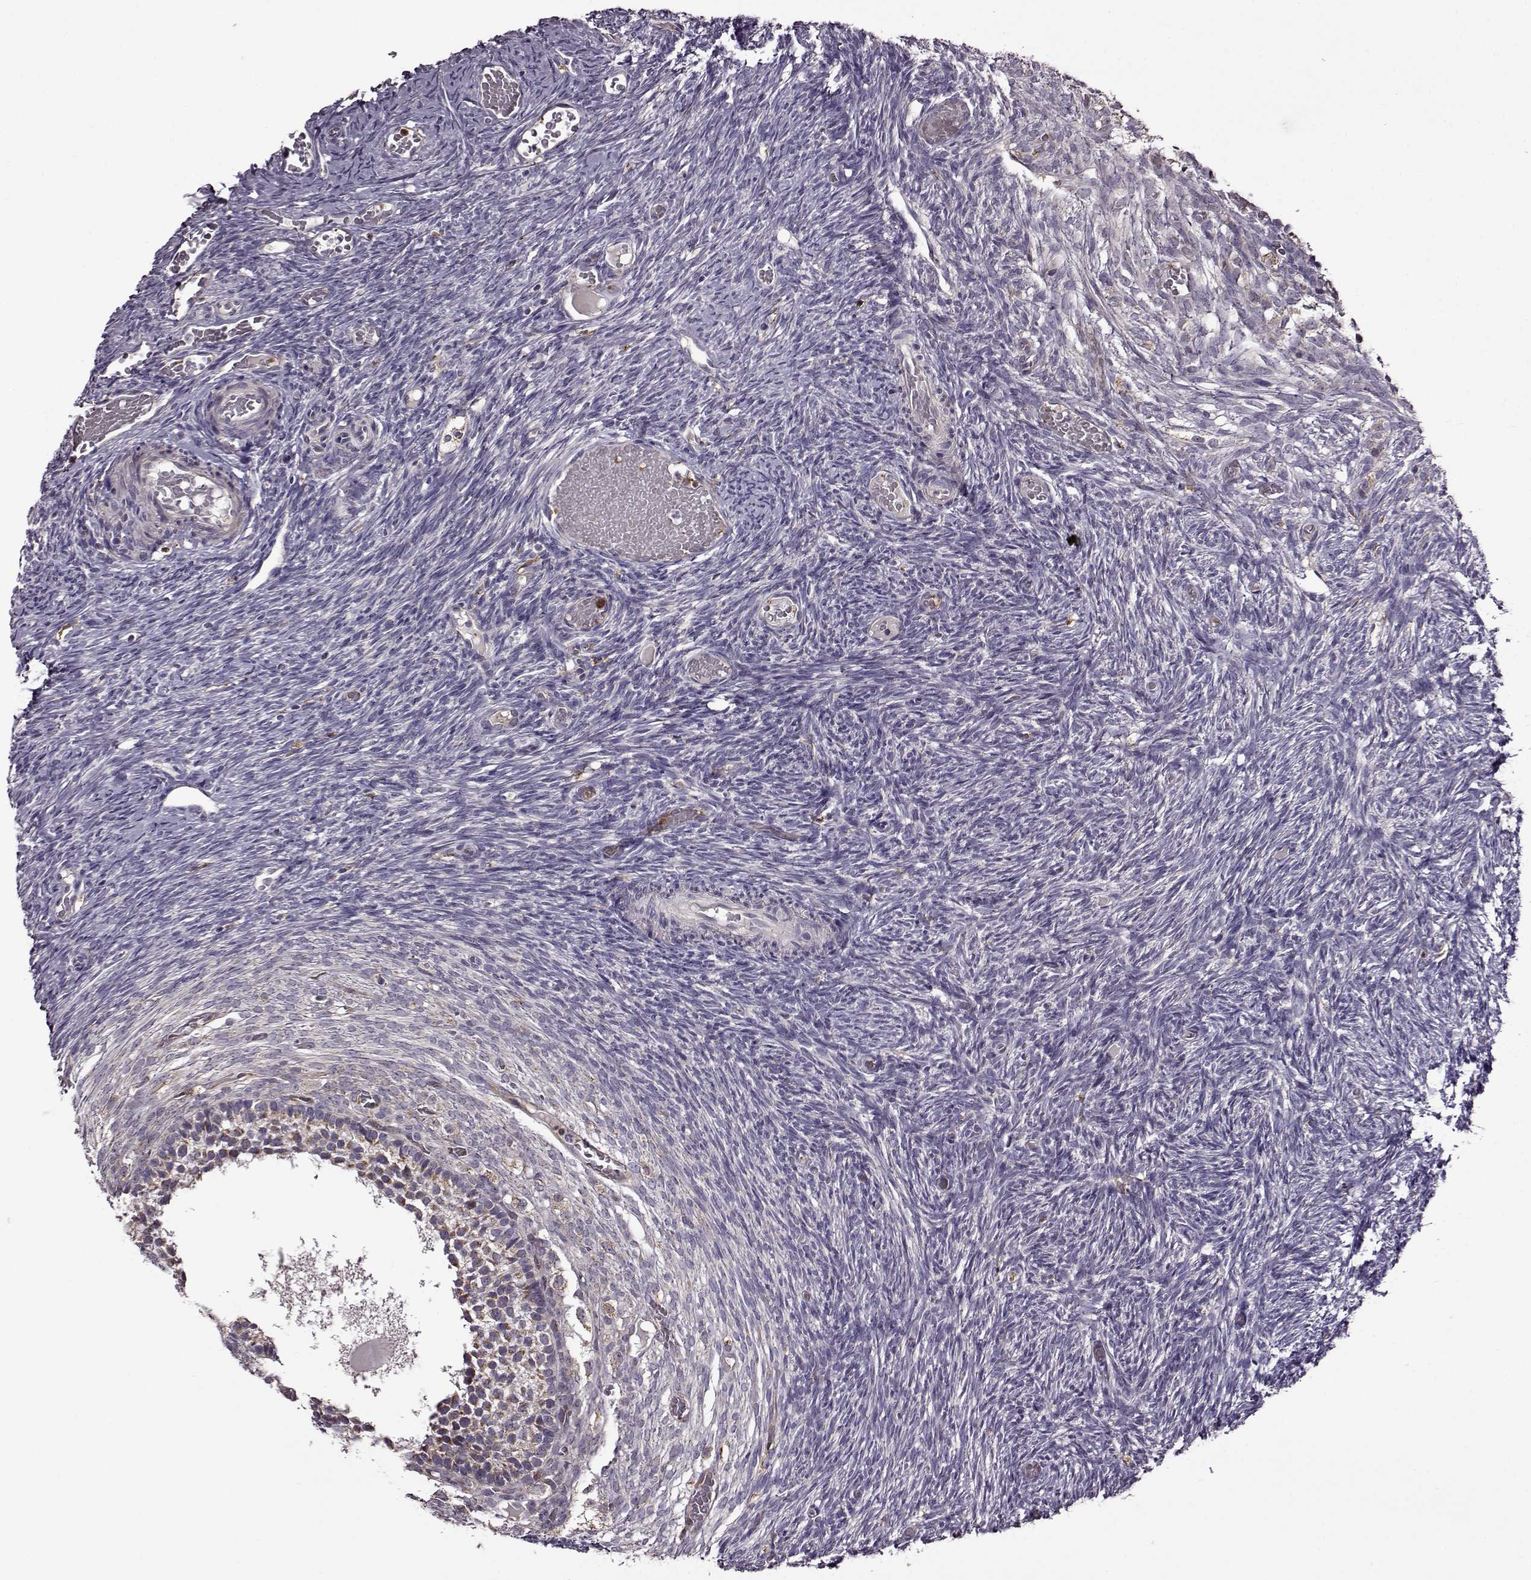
{"staining": {"intensity": "moderate", "quantity": ">75%", "location": "cytoplasmic/membranous"}, "tissue": "ovary", "cell_type": "Follicle cells", "image_type": "normal", "snomed": [{"axis": "morphology", "description": "Normal tissue, NOS"}, {"axis": "topography", "description": "Ovary"}], "caption": "A medium amount of moderate cytoplasmic/membranous positivity is identified in approximately >75% of follicle cells in benign ovary. The staining was performed using DAB to visualize the protein expression in brown, while the nuclei were stained in blue with hematoxylin (Magnification: 20x).", "gene": "MTSS1", "patient": {"sex": "female", "age": 39}}